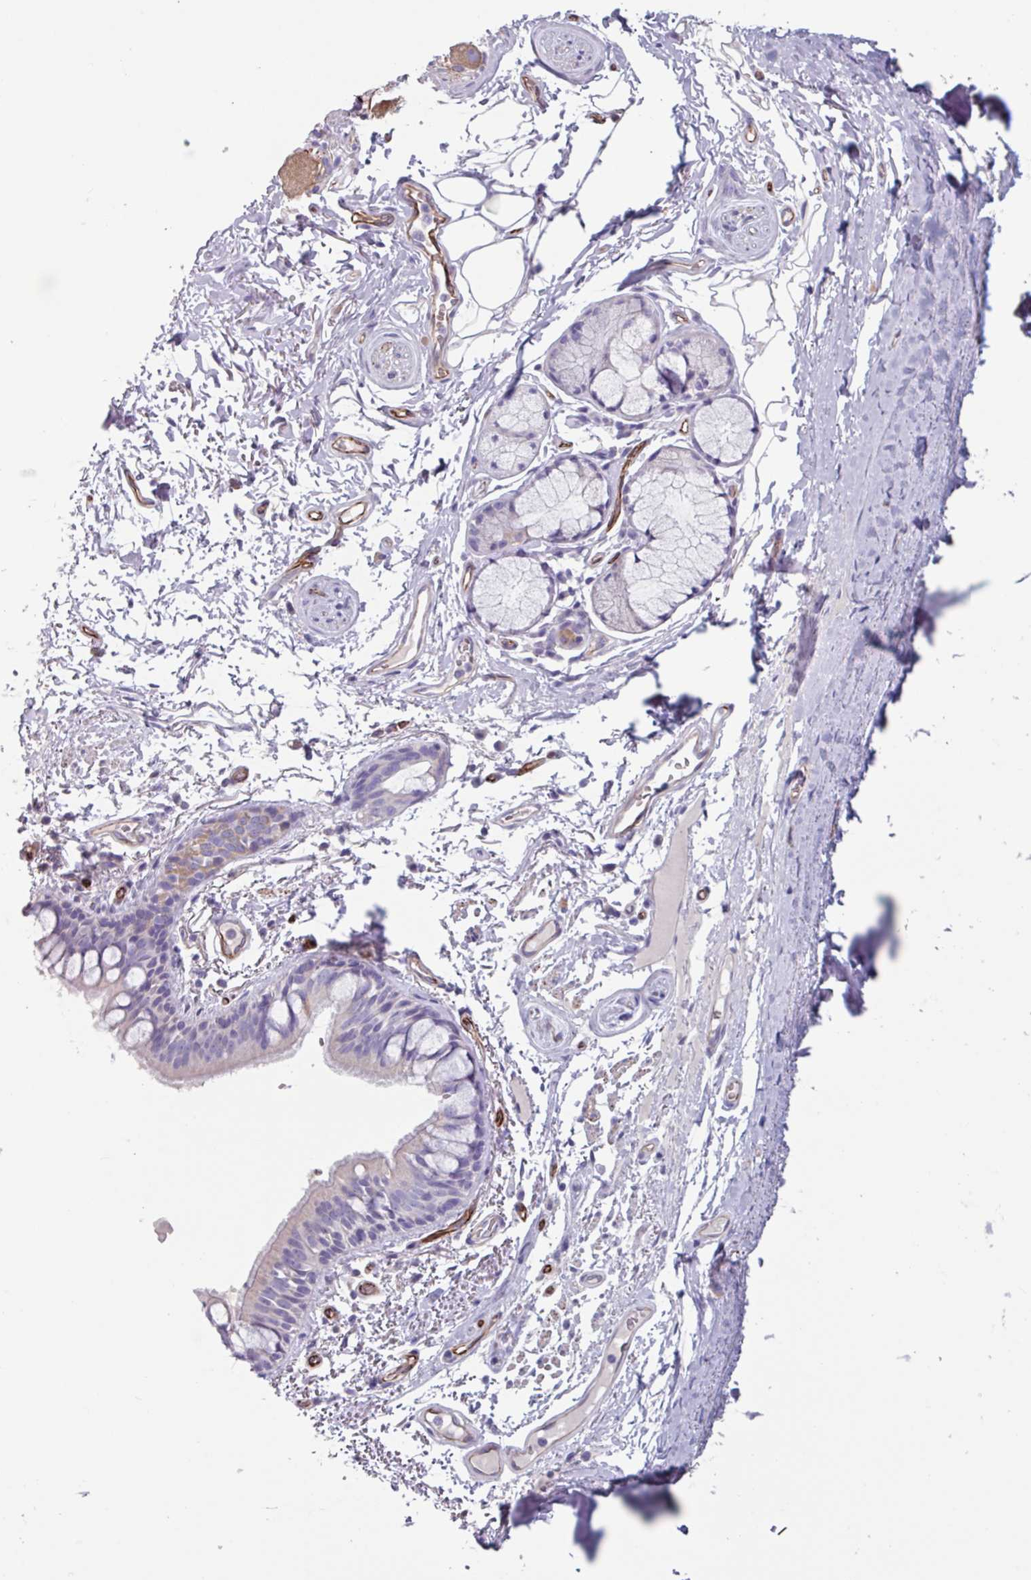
{"staining": {"intensity": "negative", "quantity": "none", "location": "none"}, "tissue": "bronchus", "cell_type": "Respiratory epithelial cells", "image_type": "normal", "snomed": [{"axis": "morphology", "description": "Normal tissue, NOS"}, {"axis": "topography", "description": "Bronchus"}], "caption": "Immunohistochemical staining of normal human bronchus shows no significant positivity in respiratory epithelial cells.", "gene": "BTD", "patient": {"sex": "male", "age": 70}}